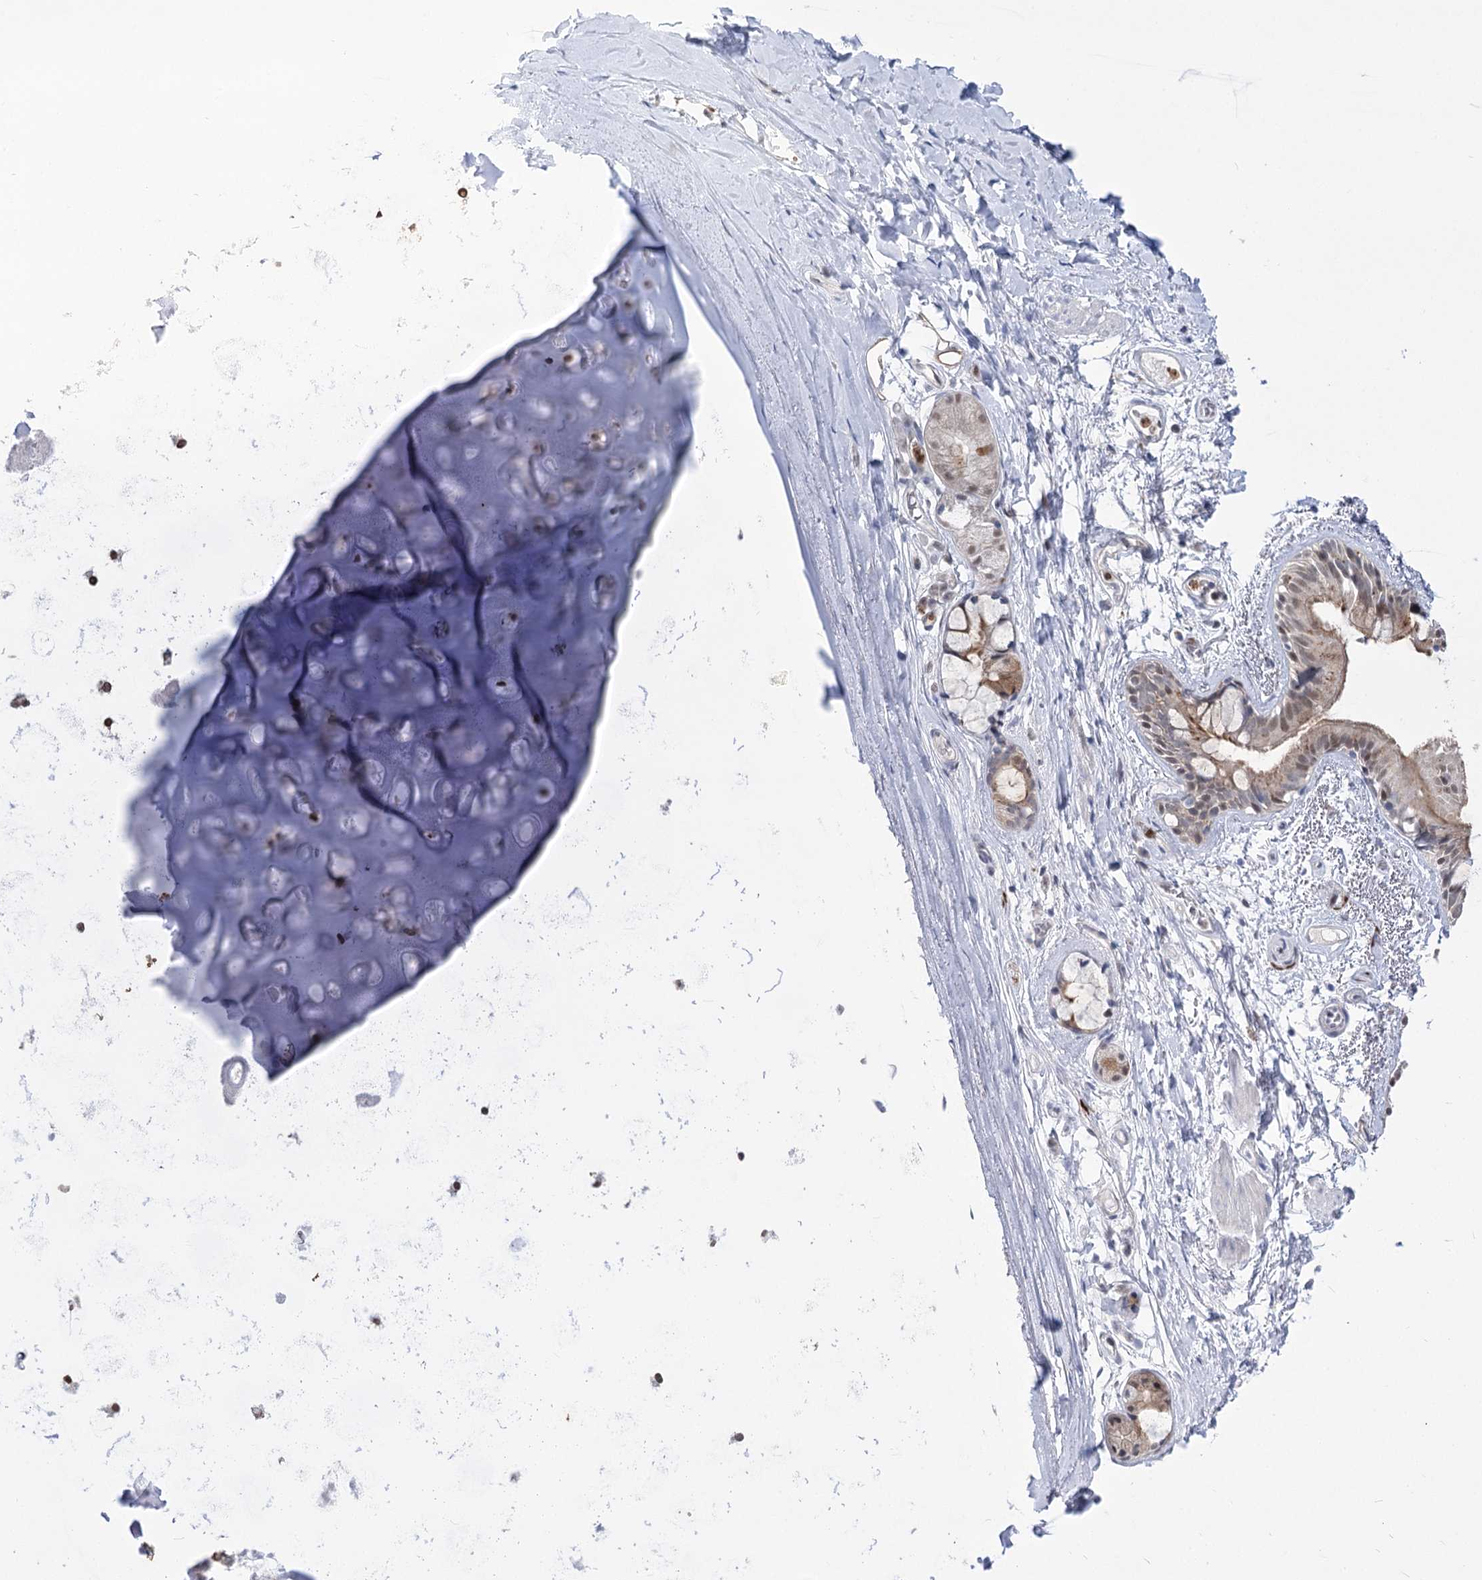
{"staining": {"intensity": "moderate", "quantity": "25%-75%", "location": "cytoplasmic/membranous,nuclear"}, "tissue": "adipose tissue", "cell_type": "Adipocytes", "image_type": "normal", "snomed": [{"axis": "morphology", "description": "Normal tissue, NOS"}, {"axis": "topography", "description": "Lymph node"}, {"axis": "topography", "description": "Bronchus"}], "caption": "High-power microscopy captured an immunohistochemistry (IHC) micrograph of benign adipose tissue, revealing moderate cytoplasmic/membranous,nuclear staining in approximately 25%-75% of adipocytes. (Stains: DAB in brown, nuclei in blue, Microscopy: brightfield microscopy at high magnification).", "gene": "SIAE", "patient": {"sex": "male", "age": 63}}